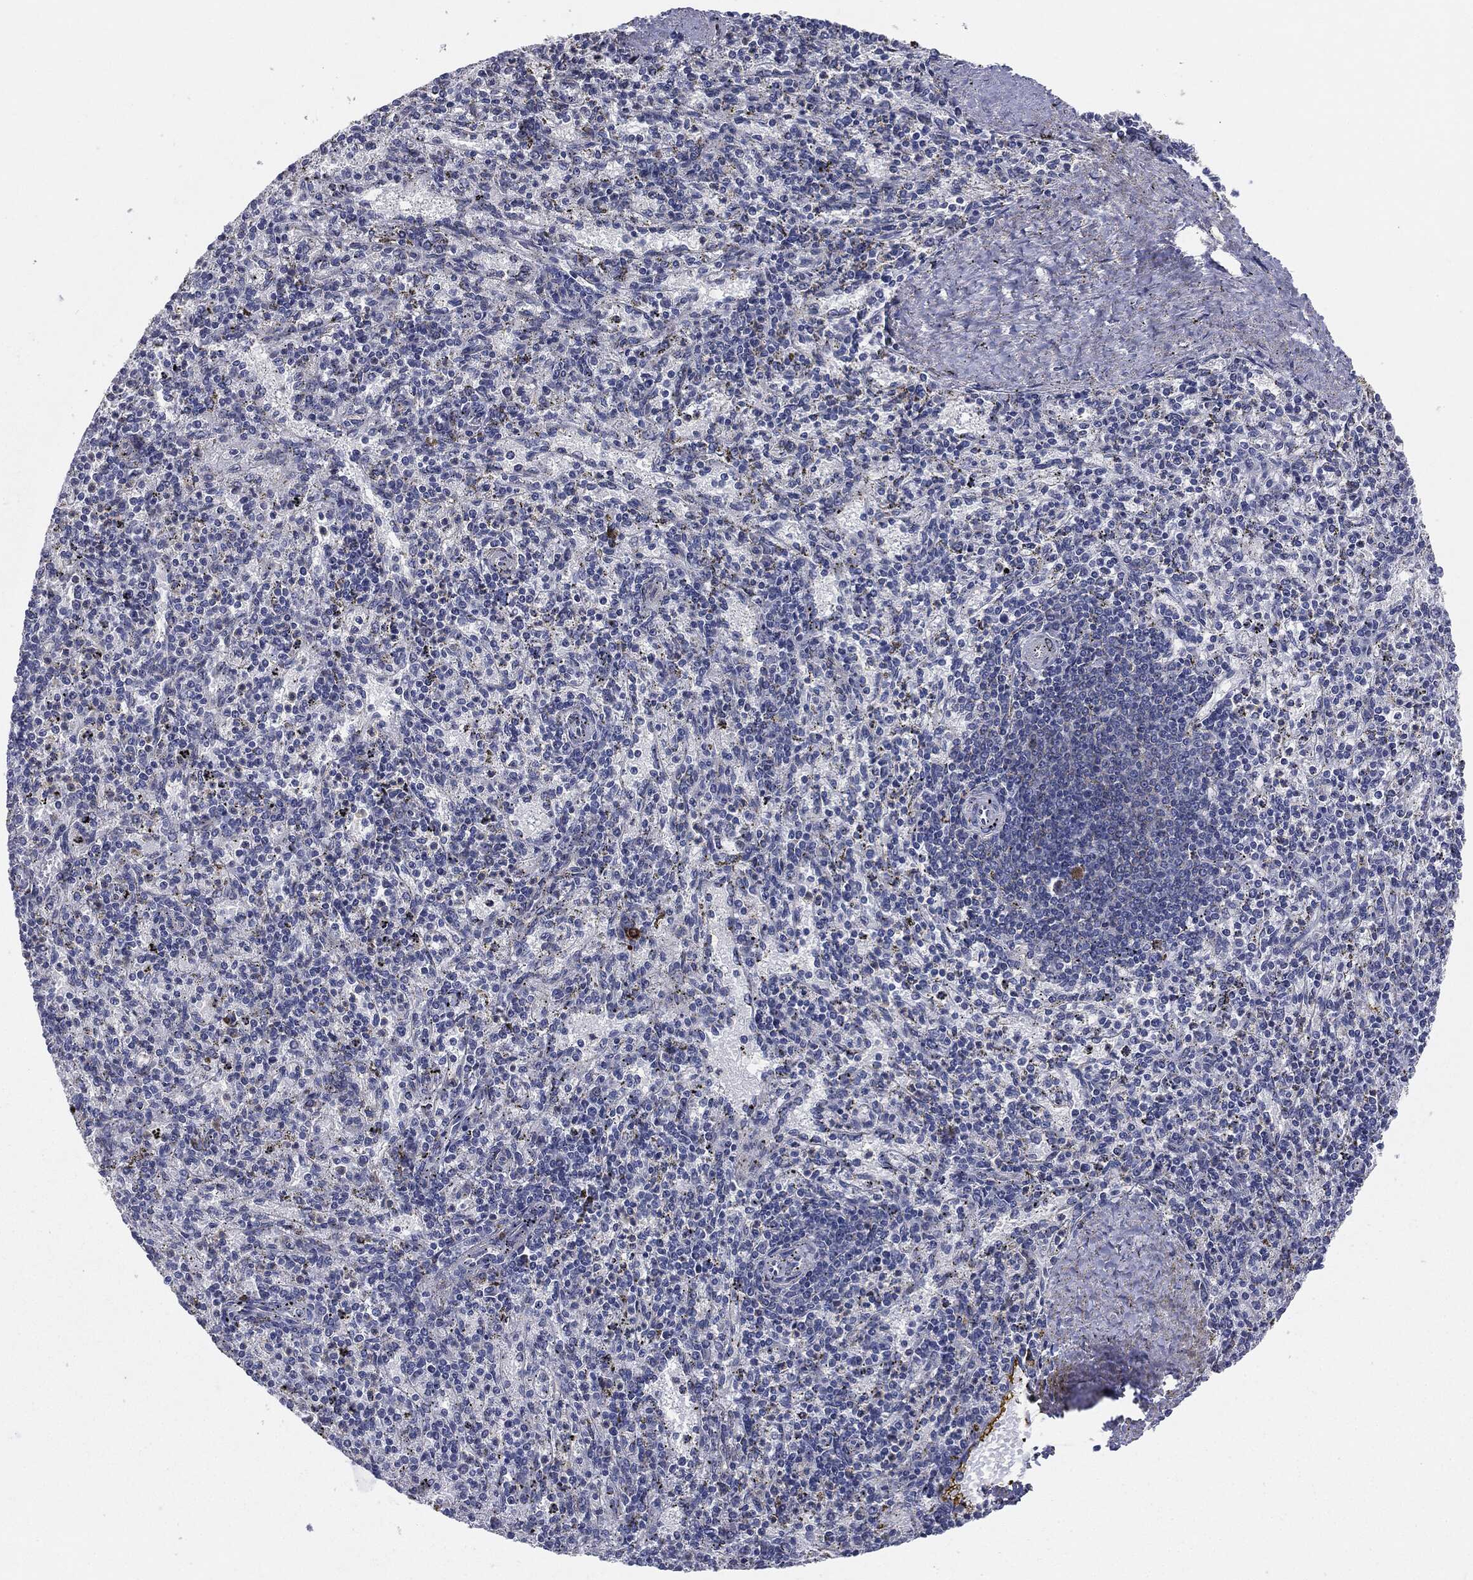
{"staining": {"intensity": "negative", "quantity": "none", "location": "none"}, "tissue": "spleen", "cell_type": "Cells in red pulp", "image_type": "normal", "snomed": [{"axis": "morphology", "description": "Normal tissue, NOS"}, {"axis": "topography", "description": "Spleen"}], "caption": "High power microscopy photomicrograph of an immunohistochemistry photomicrograph of normal spleen, revealing no significant positivity in cells in red pulp.", "gene": "KRT5", "patient": {"sex": "female", "age": 37}}